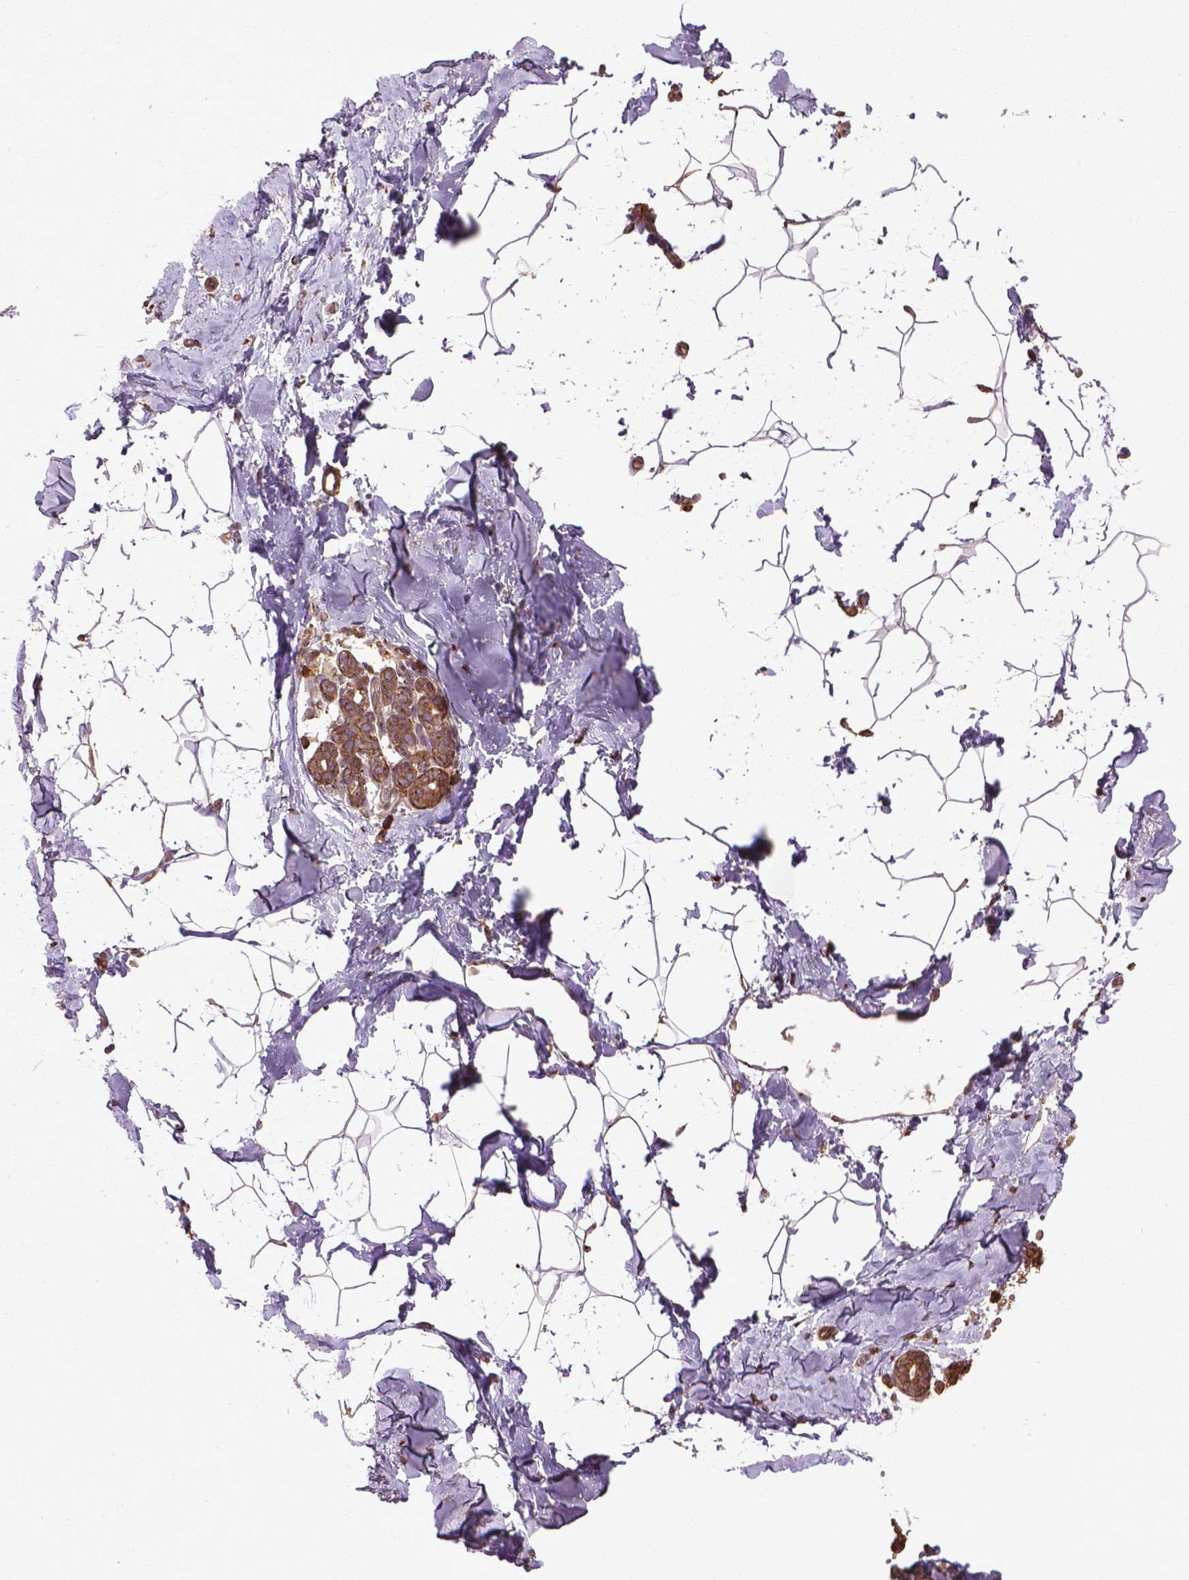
{"staining": {"intensity": "negative", "quantity": "none", "location": "none"}, "tissue": "breast", "cell_type": "Adipocytes", "image_type": "normal", "snomed": [{"axis": "morphology", "description": "Normal tissue, NOS"}, {"axis": "topography", "description": "Breast"}], "caption": "Adipocytes show no significant protein staining in benign breast.", "gene": "GAS1", "patient": {"sex": "female", "age": 32}}